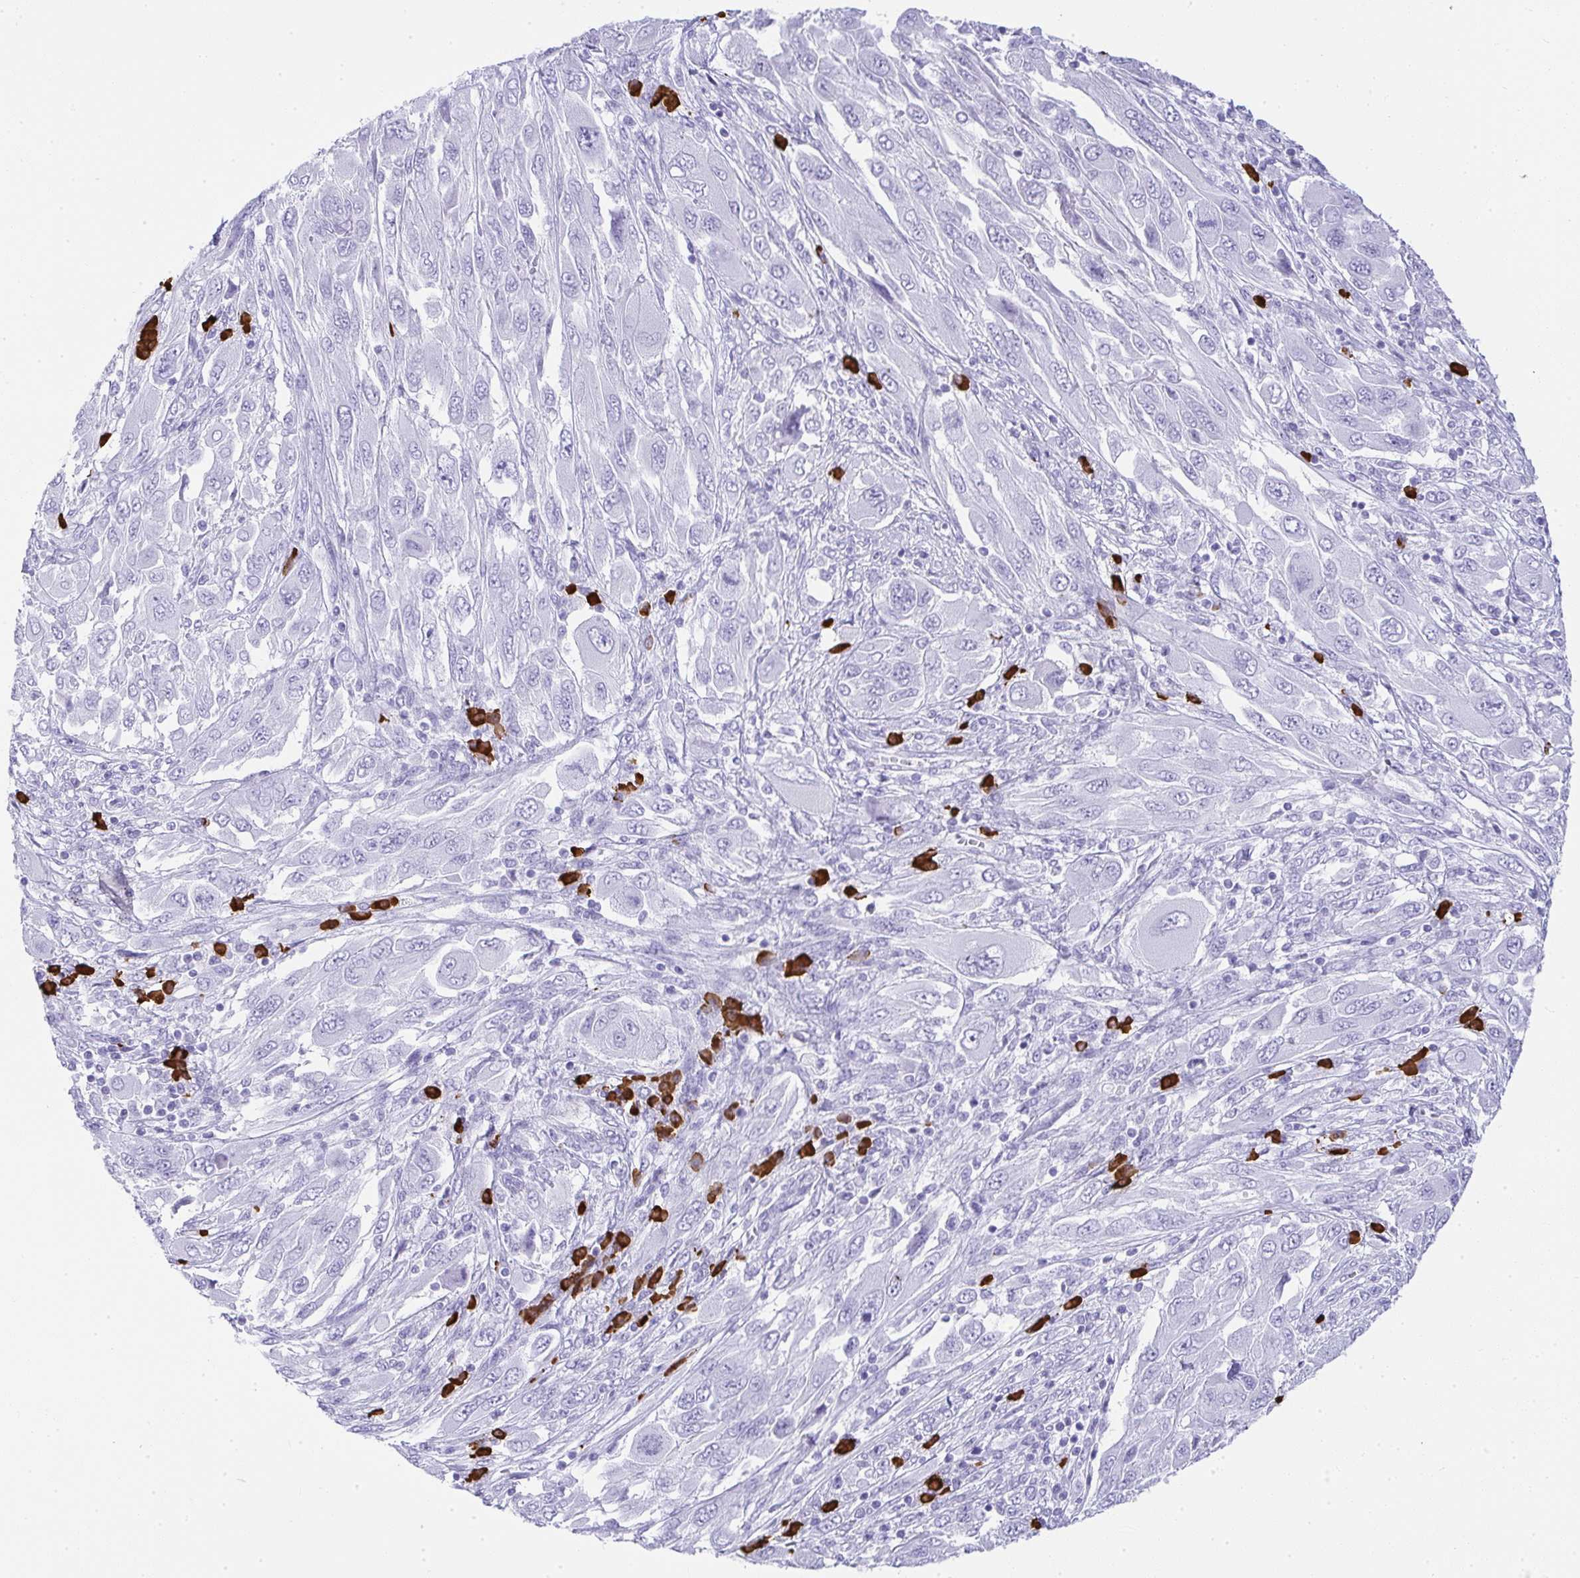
{"staining": {"intensity": "negative", "quantity": "none", "location": "none"}, "tissue": "melanoma", "cell_type": "Tumor cells", "image_type": "cancer", "snomed": [{"axis": "morphology", "description": "Malignant melanoma, NOS"}, {"axis": "topography", "description": "Skin"}], "caption": "Malignant melanoma stained for a protein using IHC displays no staining tumor cells.", "gene": "CDADC1", "patient": {"sex": "female", "age": 91}}